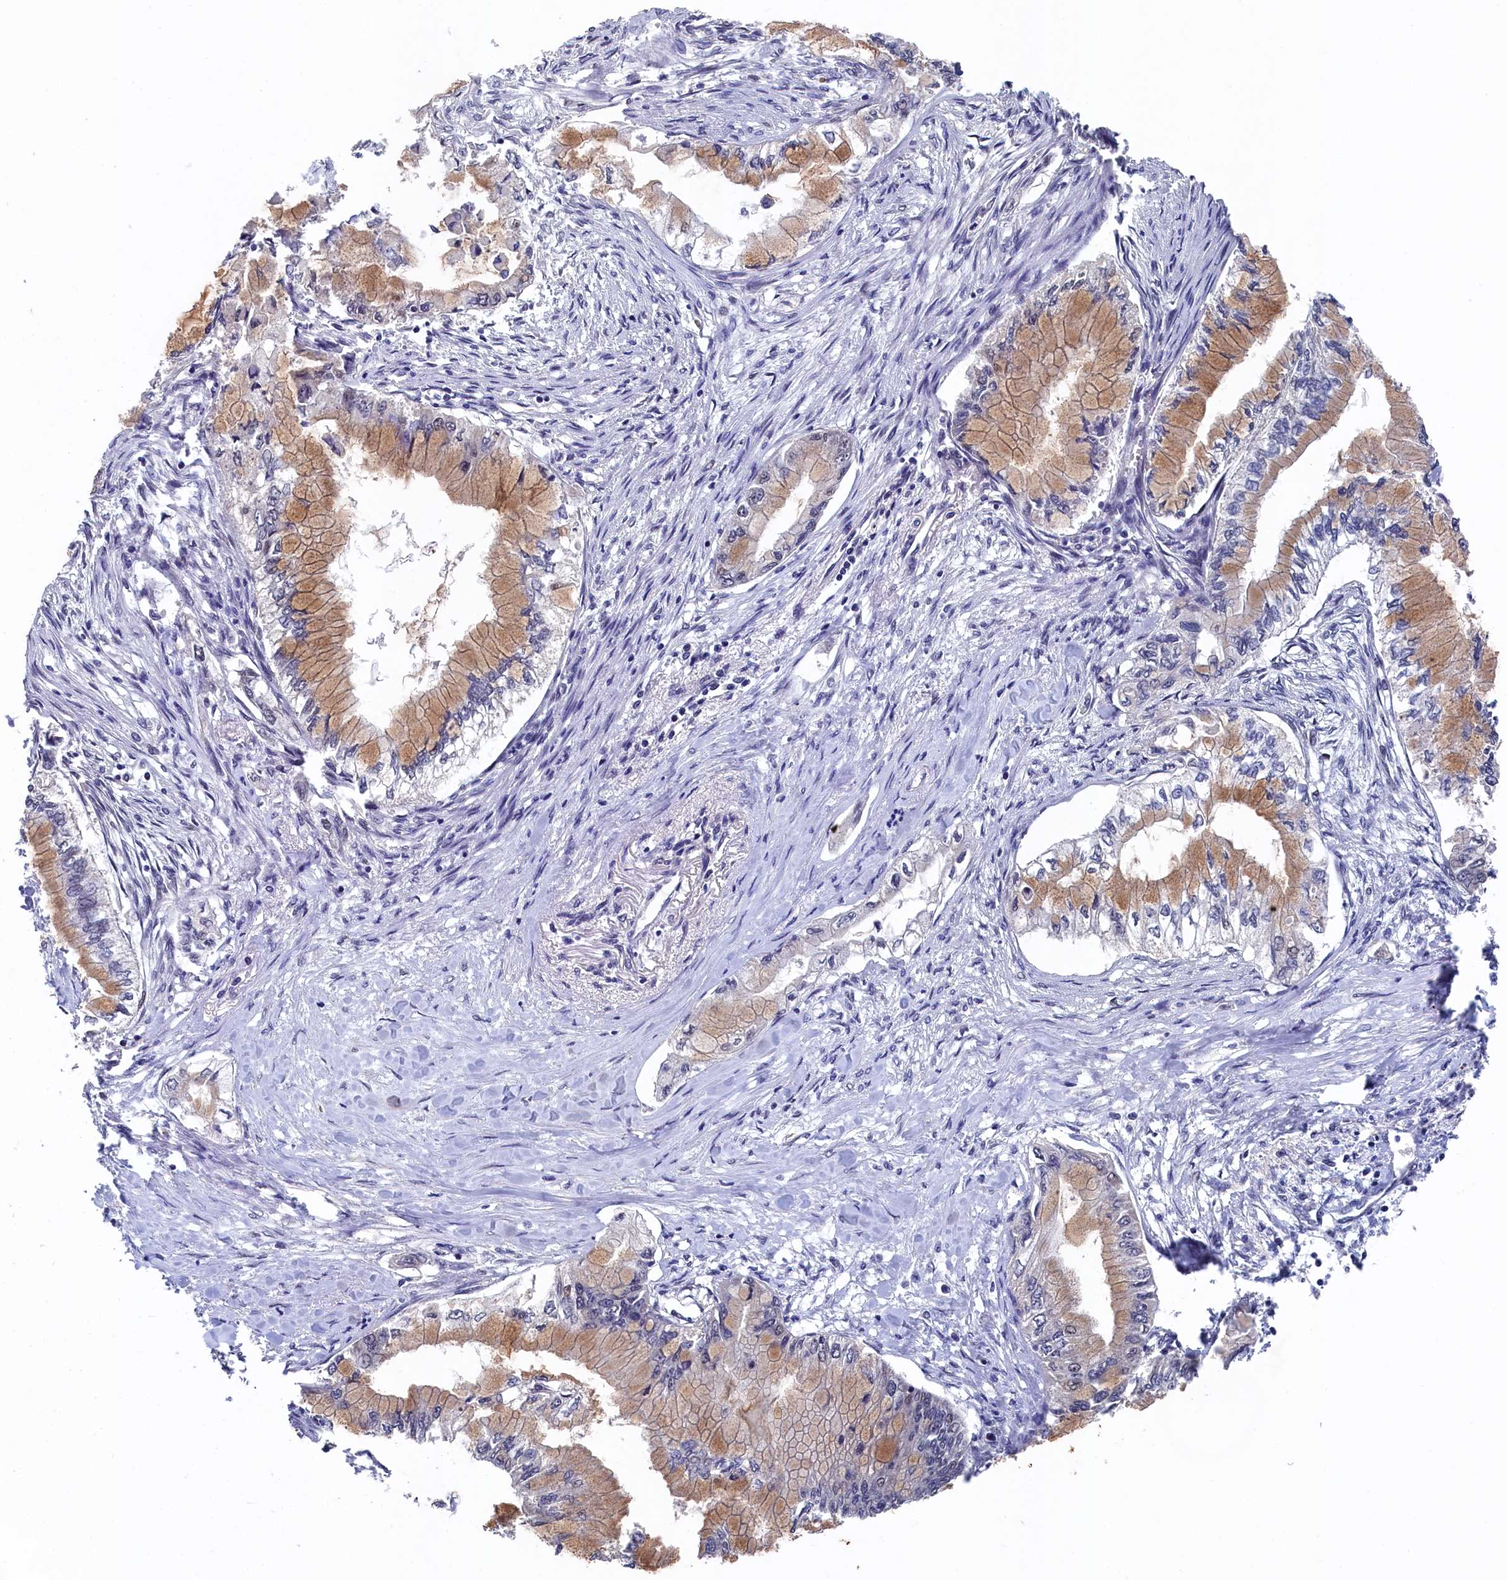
{"staining": {"intensity": "moderate", "quantity": ">75%", "location": "cytoplasmic/membranous"}, "tissue": "pancreatic cancer", "cell_type": "Tumor cells", "image_type": "cancer", "snomed": [{"axis": "morphology", "description": "Adenocarcinoma, NOS"}, {"axis": "topography", "description": "Pancreas"}], "caption": "Tumor cells display medium levels of moderate cytoplasmic/membranous staining in approximately >75% of cells in pancreatic cancer.", "gene": "CLPX", "patient": {"sex": "female", "age": 78}}